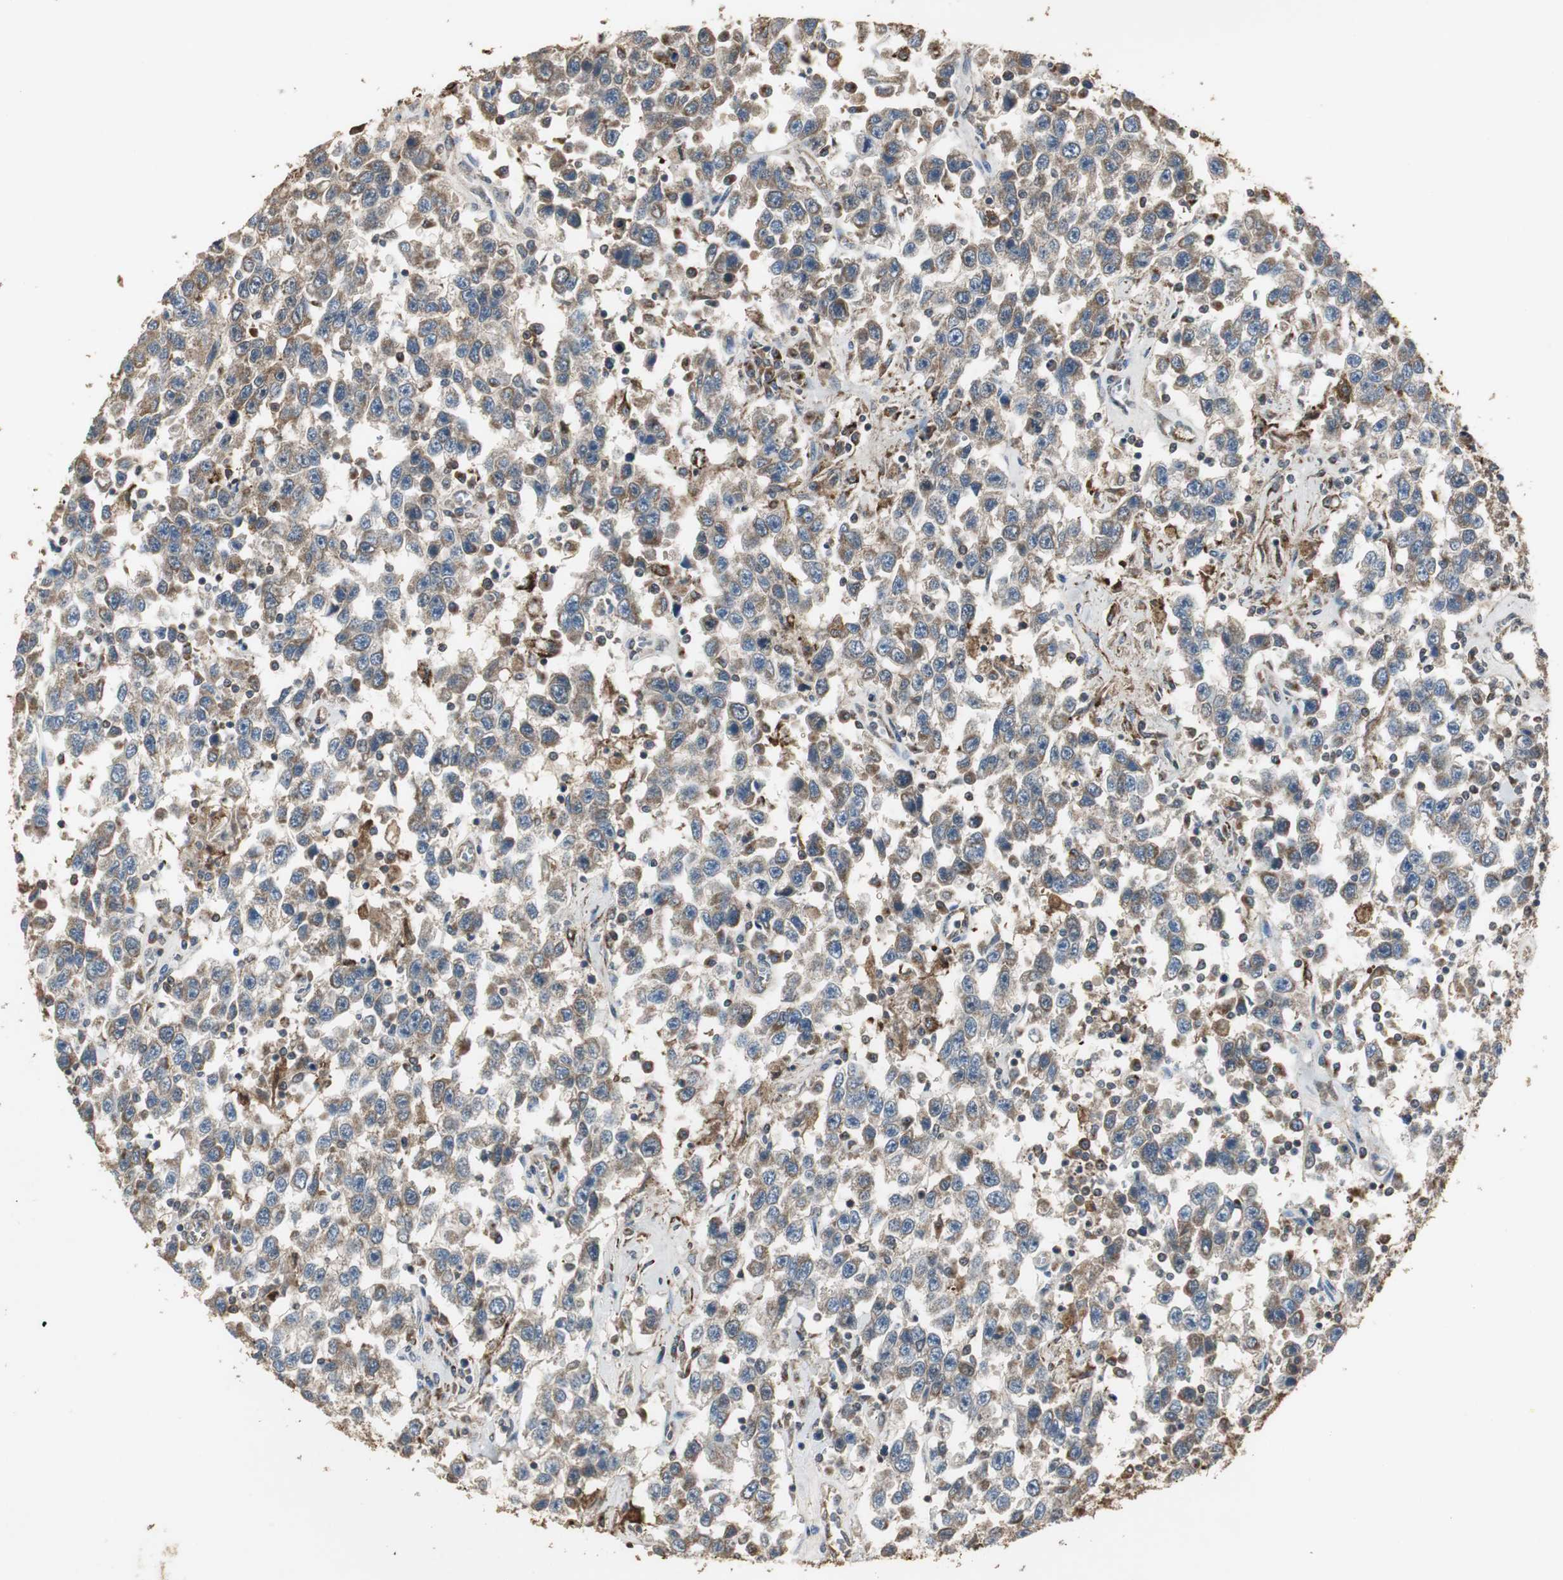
{"staining": {"intensity": "moderate", "quantity": ">75%", "location": "cytoplasmic/membranous"}, "tissue": "testis cancer", "cell_type": "Tumor cells", "image_type": "cancer", "snomed": [{"axis": "morphology", "description": "Seminoma, NOS"}, {"axis": "topography", "description": "Testis"}], "caption": "Tumor cells display medium levels of moderate cytoplasmic/membranous positivity in approximately >75% of cells in human testis cancer.", "gene": "JTB", "patient": {"sex": "male", "age": 41}}